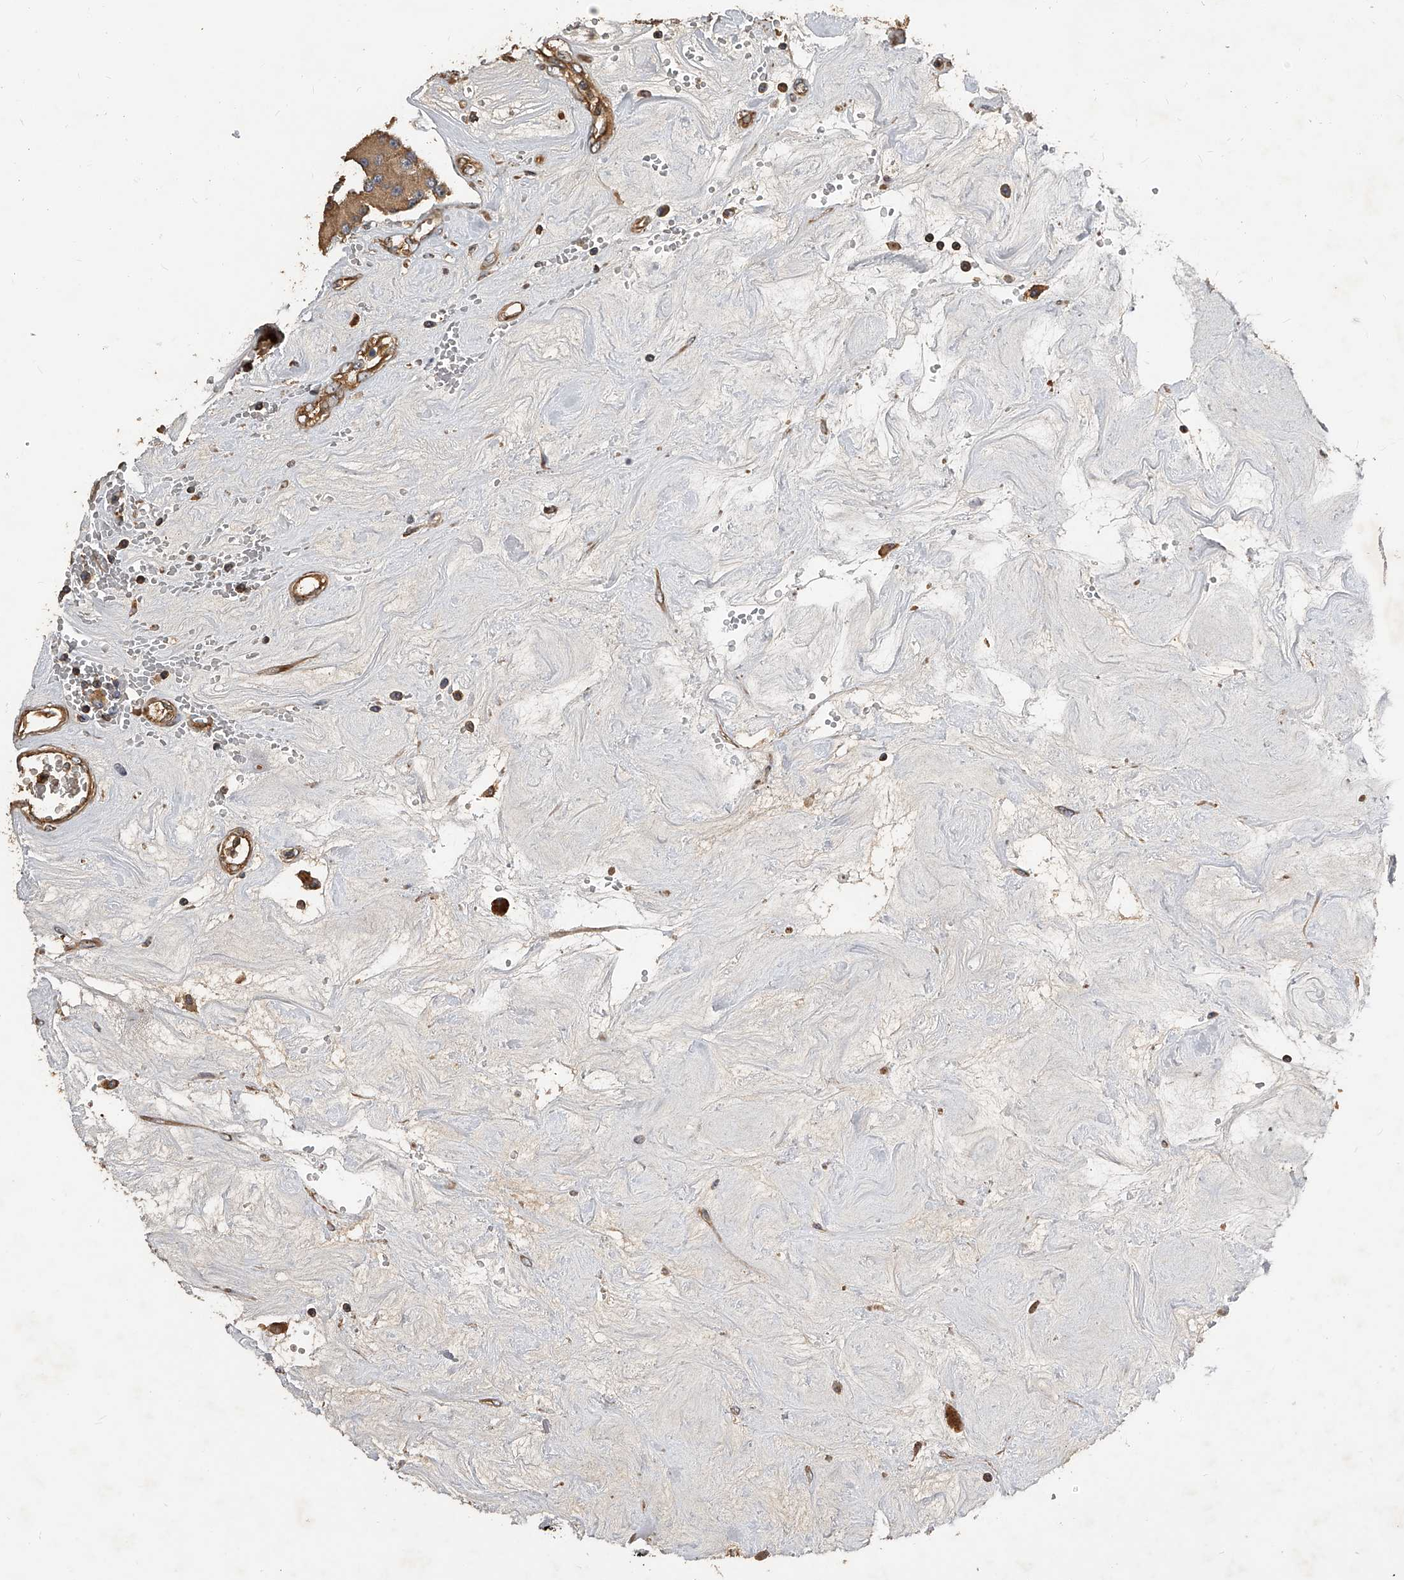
{"staining": {"intensity": "moderate", "quantity": ">75%", "location": "cytoplasmic/membranous"}, "tissue": "carcinoid", "cell_type": "Tumor cells", "image_type": "cancer", "snomed": [{"axis": "morphology", "description": "Carcinoid, malignant, NOS"}, {"axis": "topography", "description": "Pancreas"}], "caption": "High-magnification brightfield microscopy of malignant carcinoid stained with DAB (3,3'-diaminobenzidine) (brown) and counterstained with hematoxylin (blue). tumor cells exhibit moderate cytoplasmic/membranous staining is appreciated in about>75% of cells. Using DAB (brown) and hematoxylin (blue) stains, captured at high magnification using brightfield microscopy.", "gene": "PTPRA", "patient": {"sex": "male", "age": 41}}